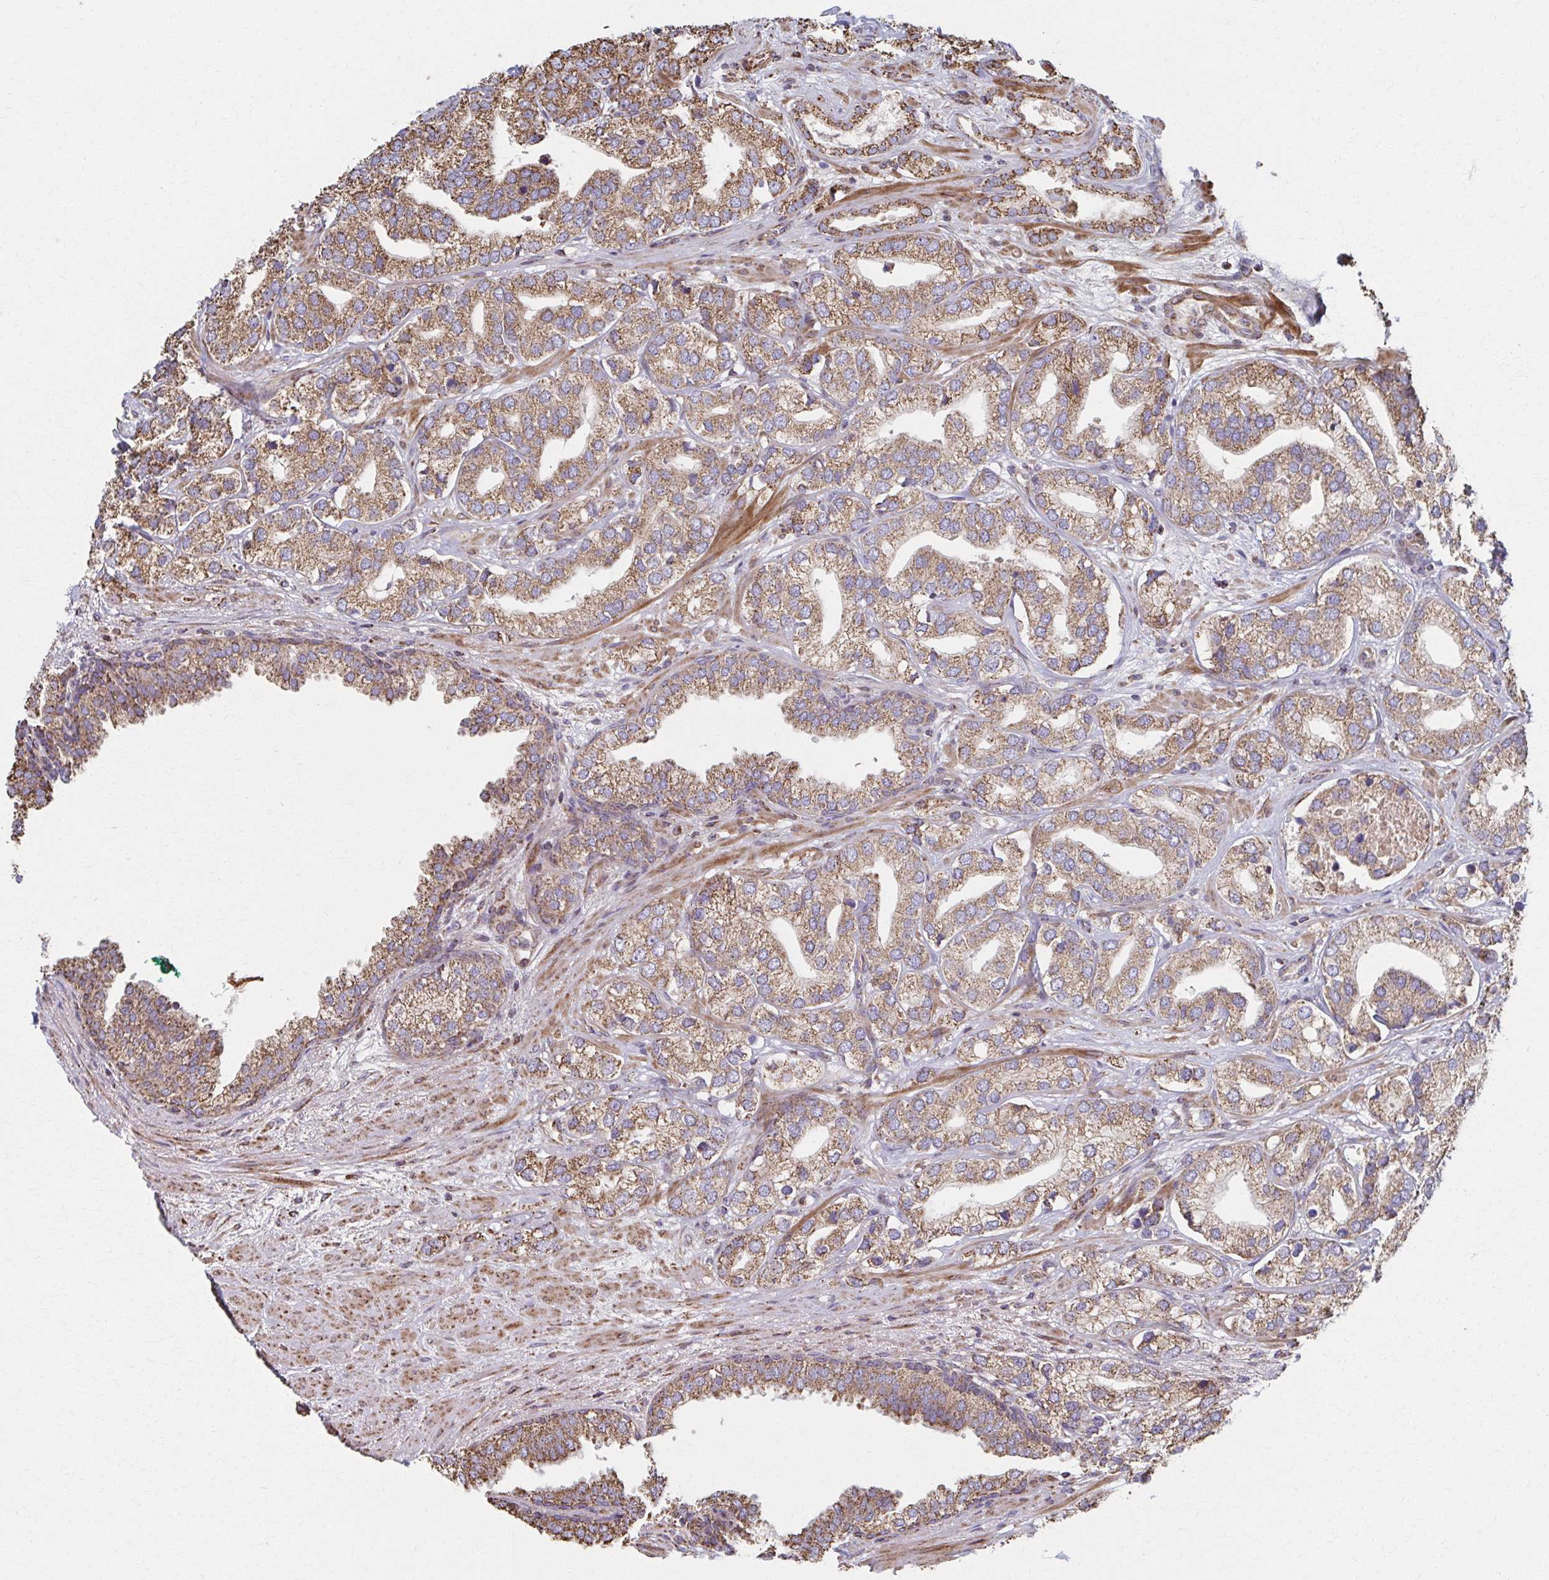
{"staining": {"intensity": "moderate", "quantity": ">75%", "location": "cytoplasmic/membranous"}, "tissue": "prostate cancer", "cell_type": "Tumor cells", "image_type": "cancer", "snomed": [{"axis": "morphology", "description": "Adenocarcinoma, High grade"}, {"axis": "topography", "description": "Prostate"}], "caption": "Approximately >75% of tumor cells in prostate cancer demonstrate moderate cytoplasmic/membranous protein expression as visualized by brown immunohistochemical staining.", "gene": "SAT1", "patient": {"sex": "male", "age": 58}}